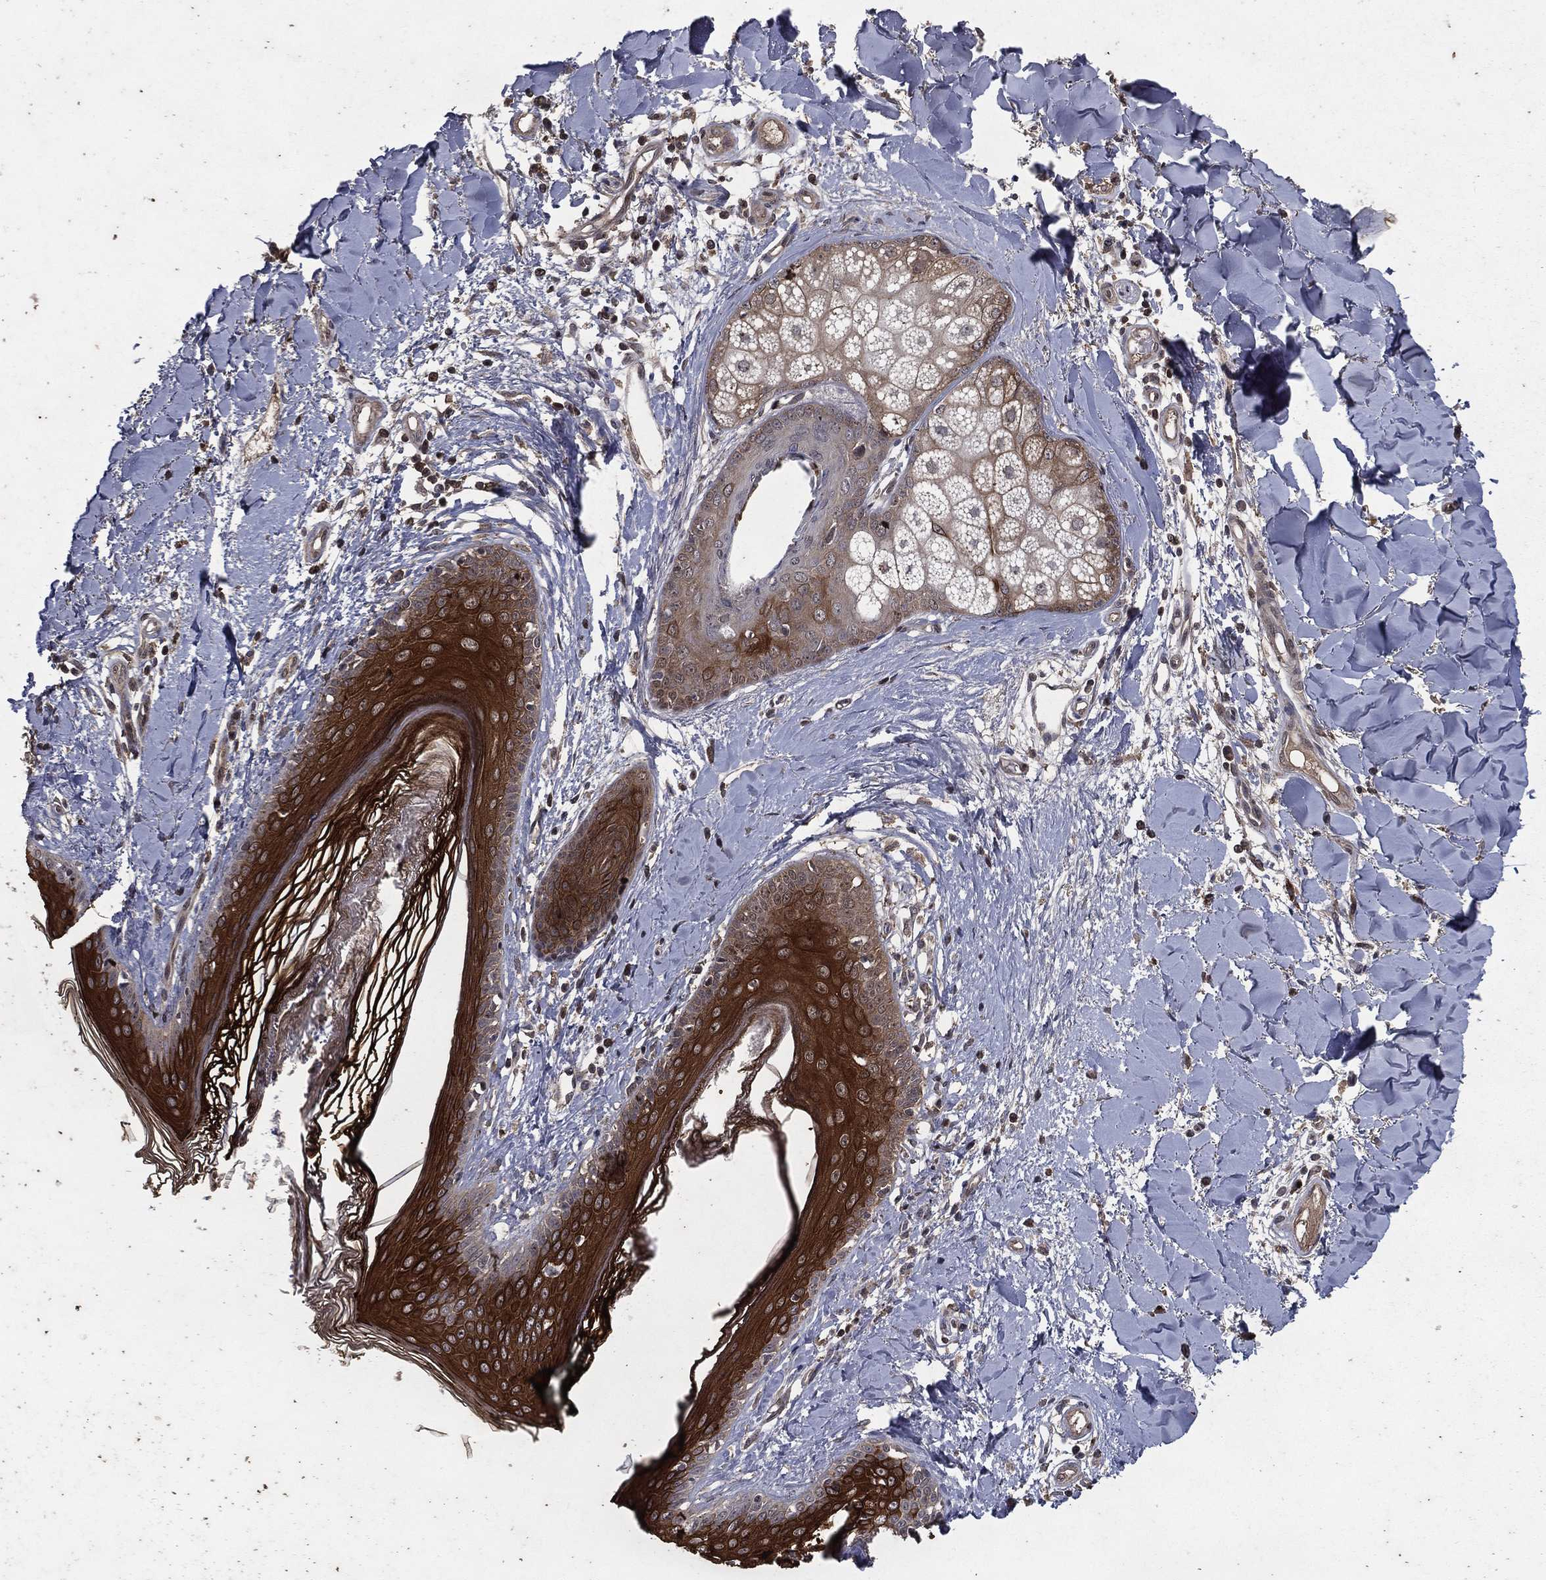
{"staining": {"intensity": "negative", "quantity": "none", "location": "none"}, "tissue": "skin", "cell_type": "Fibroblasts", "image_type": "normal", "snomed": [{"axis": "morphology", "description": "Normal tissue, NOS"}, {"axis": "morphology", "description": "Malignant melanoma, NOS"}, {"axis": "topography", "description": "Skin"}], "caption": "There is no significant expression in fibroblasts of skin.", "gene": "FGD1", "patient": {"sex": "female", "age": 34}}